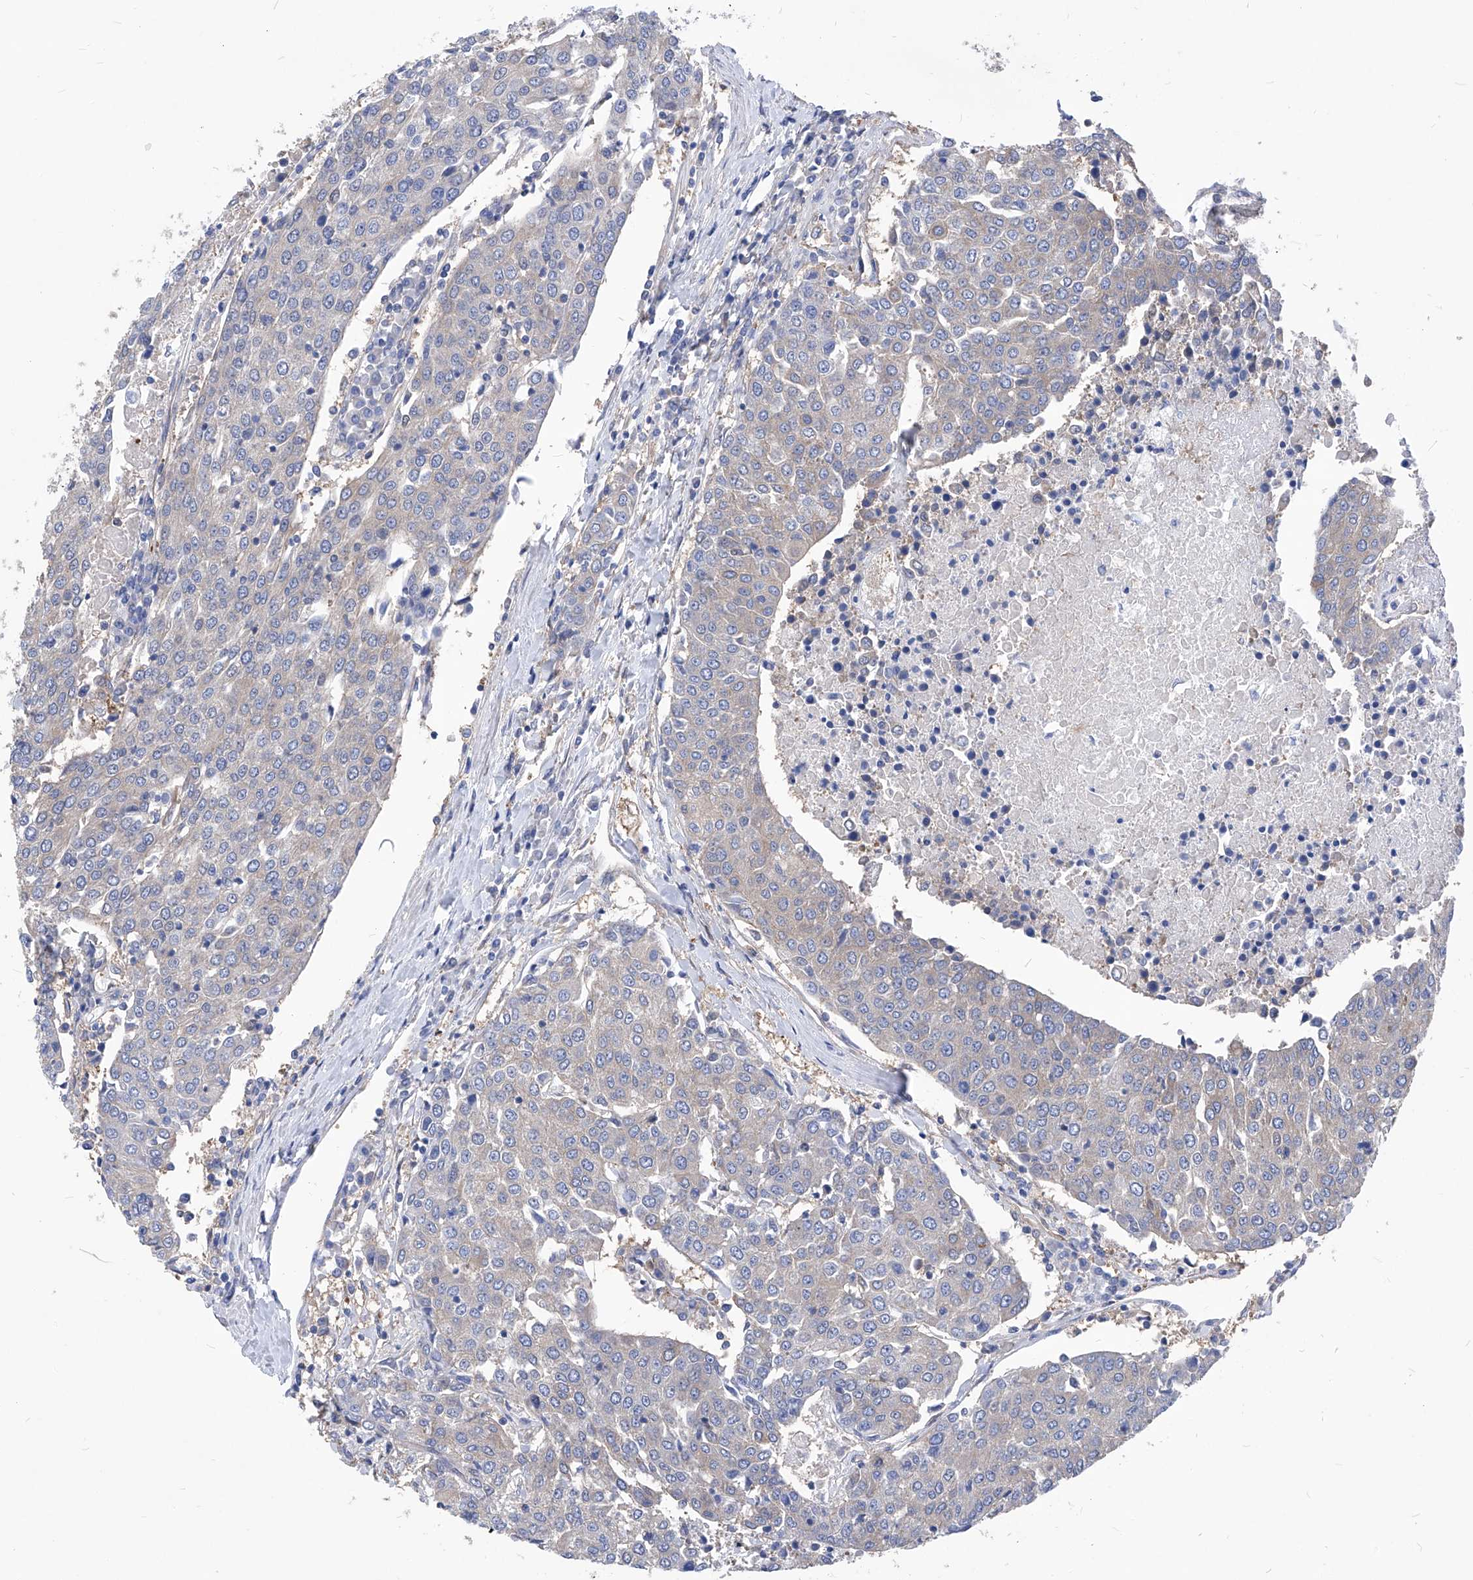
{"staining": {"intensity": "negative", "quantity": "none", "location": "none"}, "tissue": "urothelial cancer", "cell_type": "Tumor cells", "image_type": "cancer", "snomed": [{"axis": "morphology", "description": "Urothelial carcinoma, High grade"}, {"axis": "topography", "description": "Urinary bladder"}], "caption": "An immunohistochemistry (IHC) micrograph of urothelial carcinoma (high-grade) is shown. There is no staining in tumor cells of urothelial carcinoma (high-grade).", "gene": "XPNPEP1", "patient": {"sex": "female", "age": 85}}